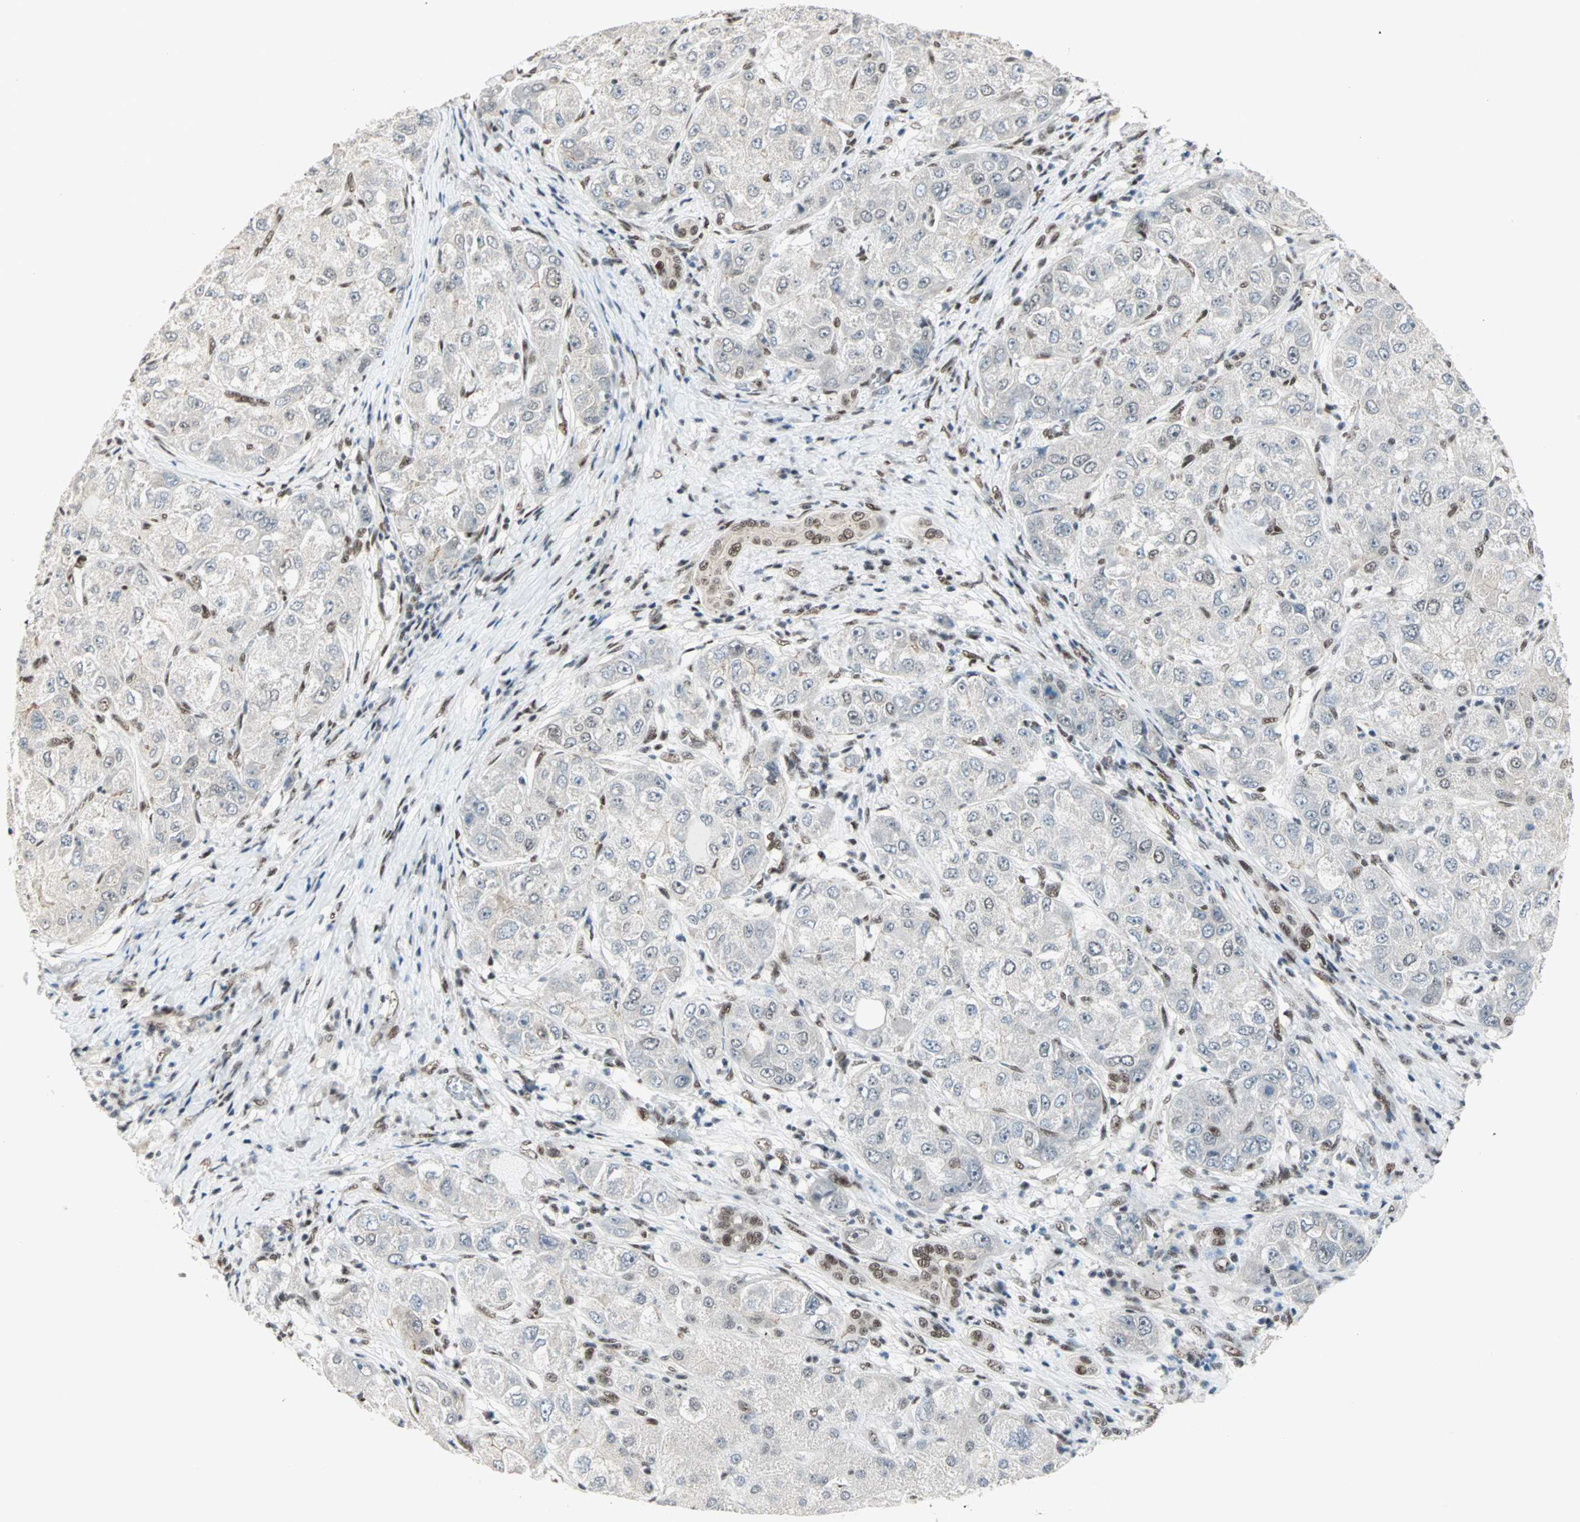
{"staining": {"intensity": "negative", "quantity": "none", "location": "none"}, "tissue": "liver cancer", "cell_type": "Tumor cells", "image_type": "cancer", "snomed": [{"axis": "morphology", "description": "Carcinoma, Hepatocellular, NOS"}, {"axis": "topography", "description": "Liver"}], "caption": "An image of liver cancer stained for a protein displays no brown staining in tumor cells.", "gene": "BLM", "patient": {"sex": "male", "age": 80}}